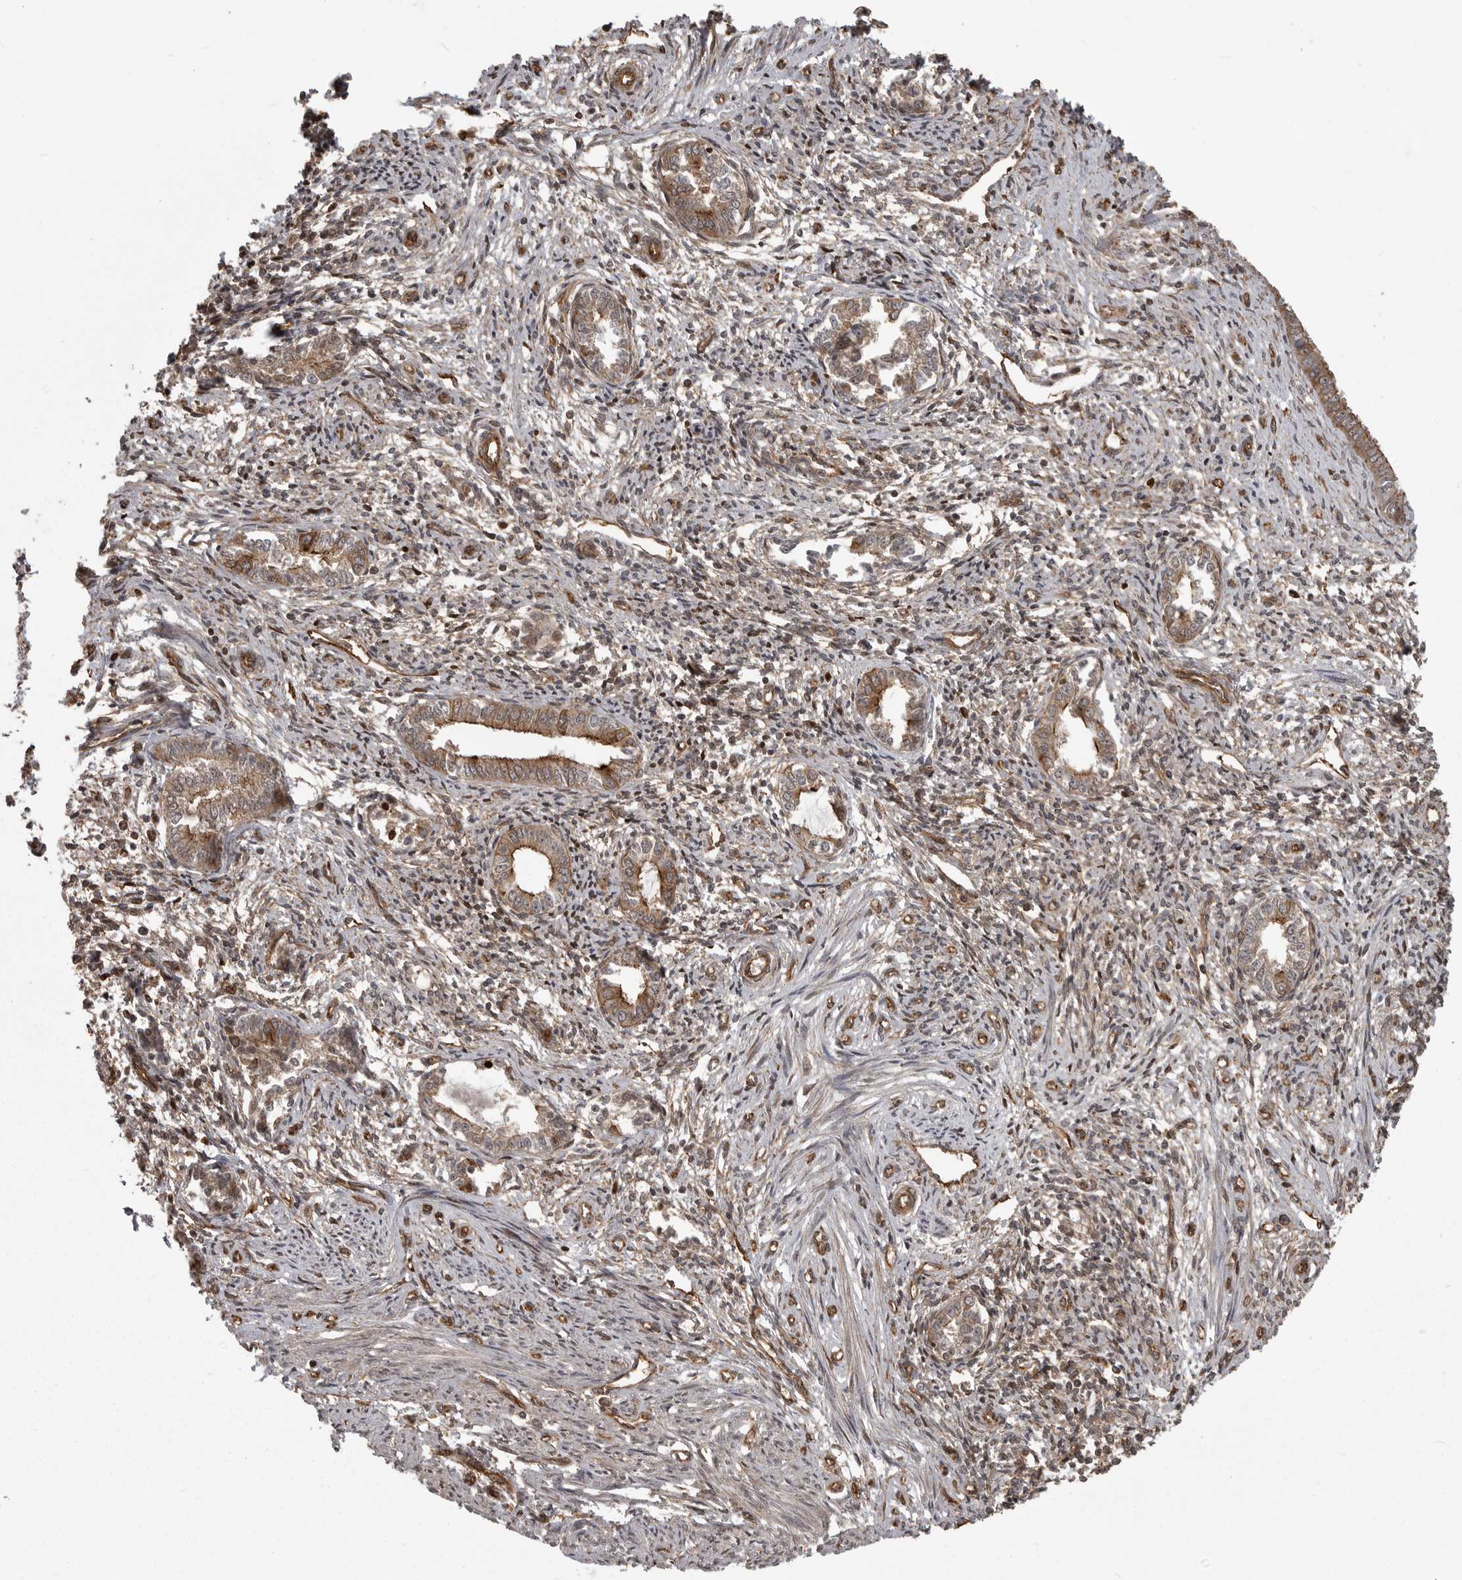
{"staining": {"intensity": "moderate", "quantity": ">75%", "location": "cytoplasmic/membranous"}, "tissue": "endometrium", "cell_type": "Cells in endometrial stroma", "image_type": "normal", "snomed": [{"axis": "morphology", "description": "Normal tissue, NOS"}, {"axis": "topography", "description": "Endometrium"}], "caption": "An image of human endometrium stained for a protein displays moderate cytoplasmic/membranous brown staining in cells in endometrial stroma. The protein is stained brown, and the nuclei are stained in blue (DAB IHC with brightfield microscopy, high magnification).", "gene": "DNAJC8", "patient": {"sex": "female", "age": 56}}